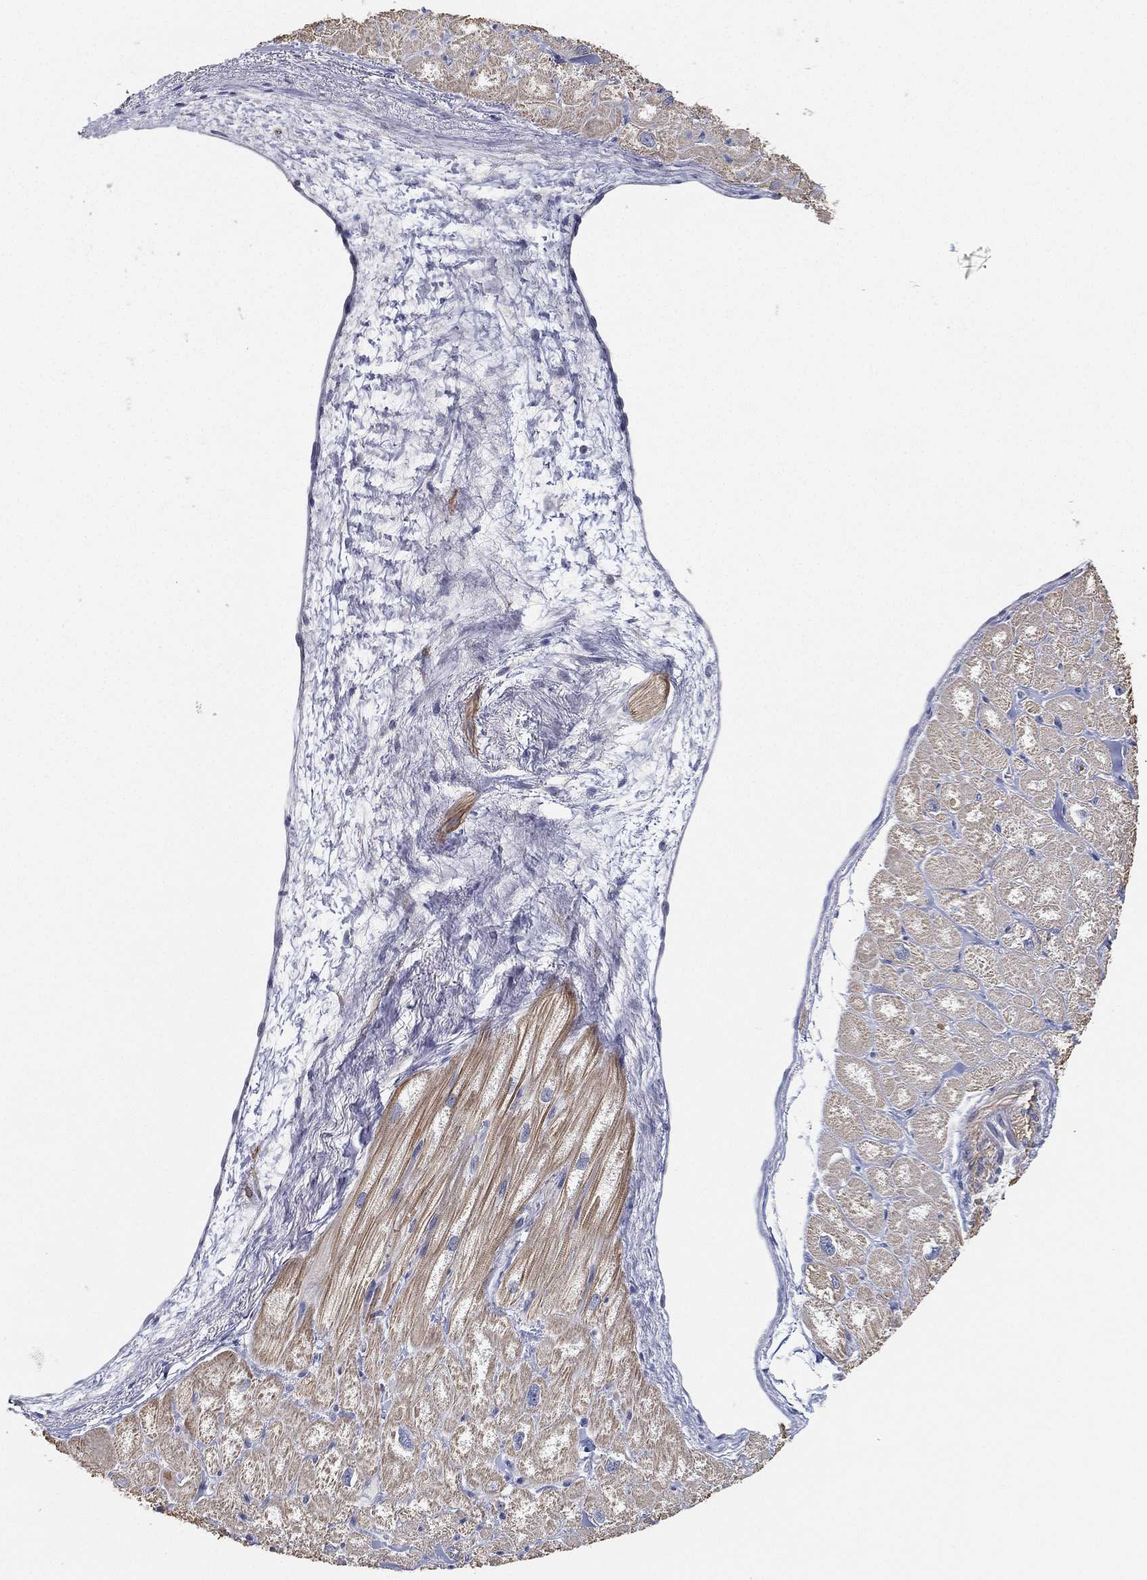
{"staining": {"intensity": "moderate", "quantity": "<25%", "location": "cytoplasmic/membranous"}, "tissue": "heart muscle", "cell_type": "Cardiomyocytes", "image_type": "normal", "snomed": [{"axis": "morphology", "description": "Normal tissue, NOS"}, {"axis": "topography", "description": "Heart"}], "caption": "This photomicrograph exhibits benign heart muscle stained with immunohistochemistry (IHC) to label a protein in brown. The cytoplasmic/membranous of cardiomyocytes show moderate positivity for the protein. Nuclei are counter-stained blue.", "gene": "GPR61", "patient": {"sex": "male", "age": 55}}